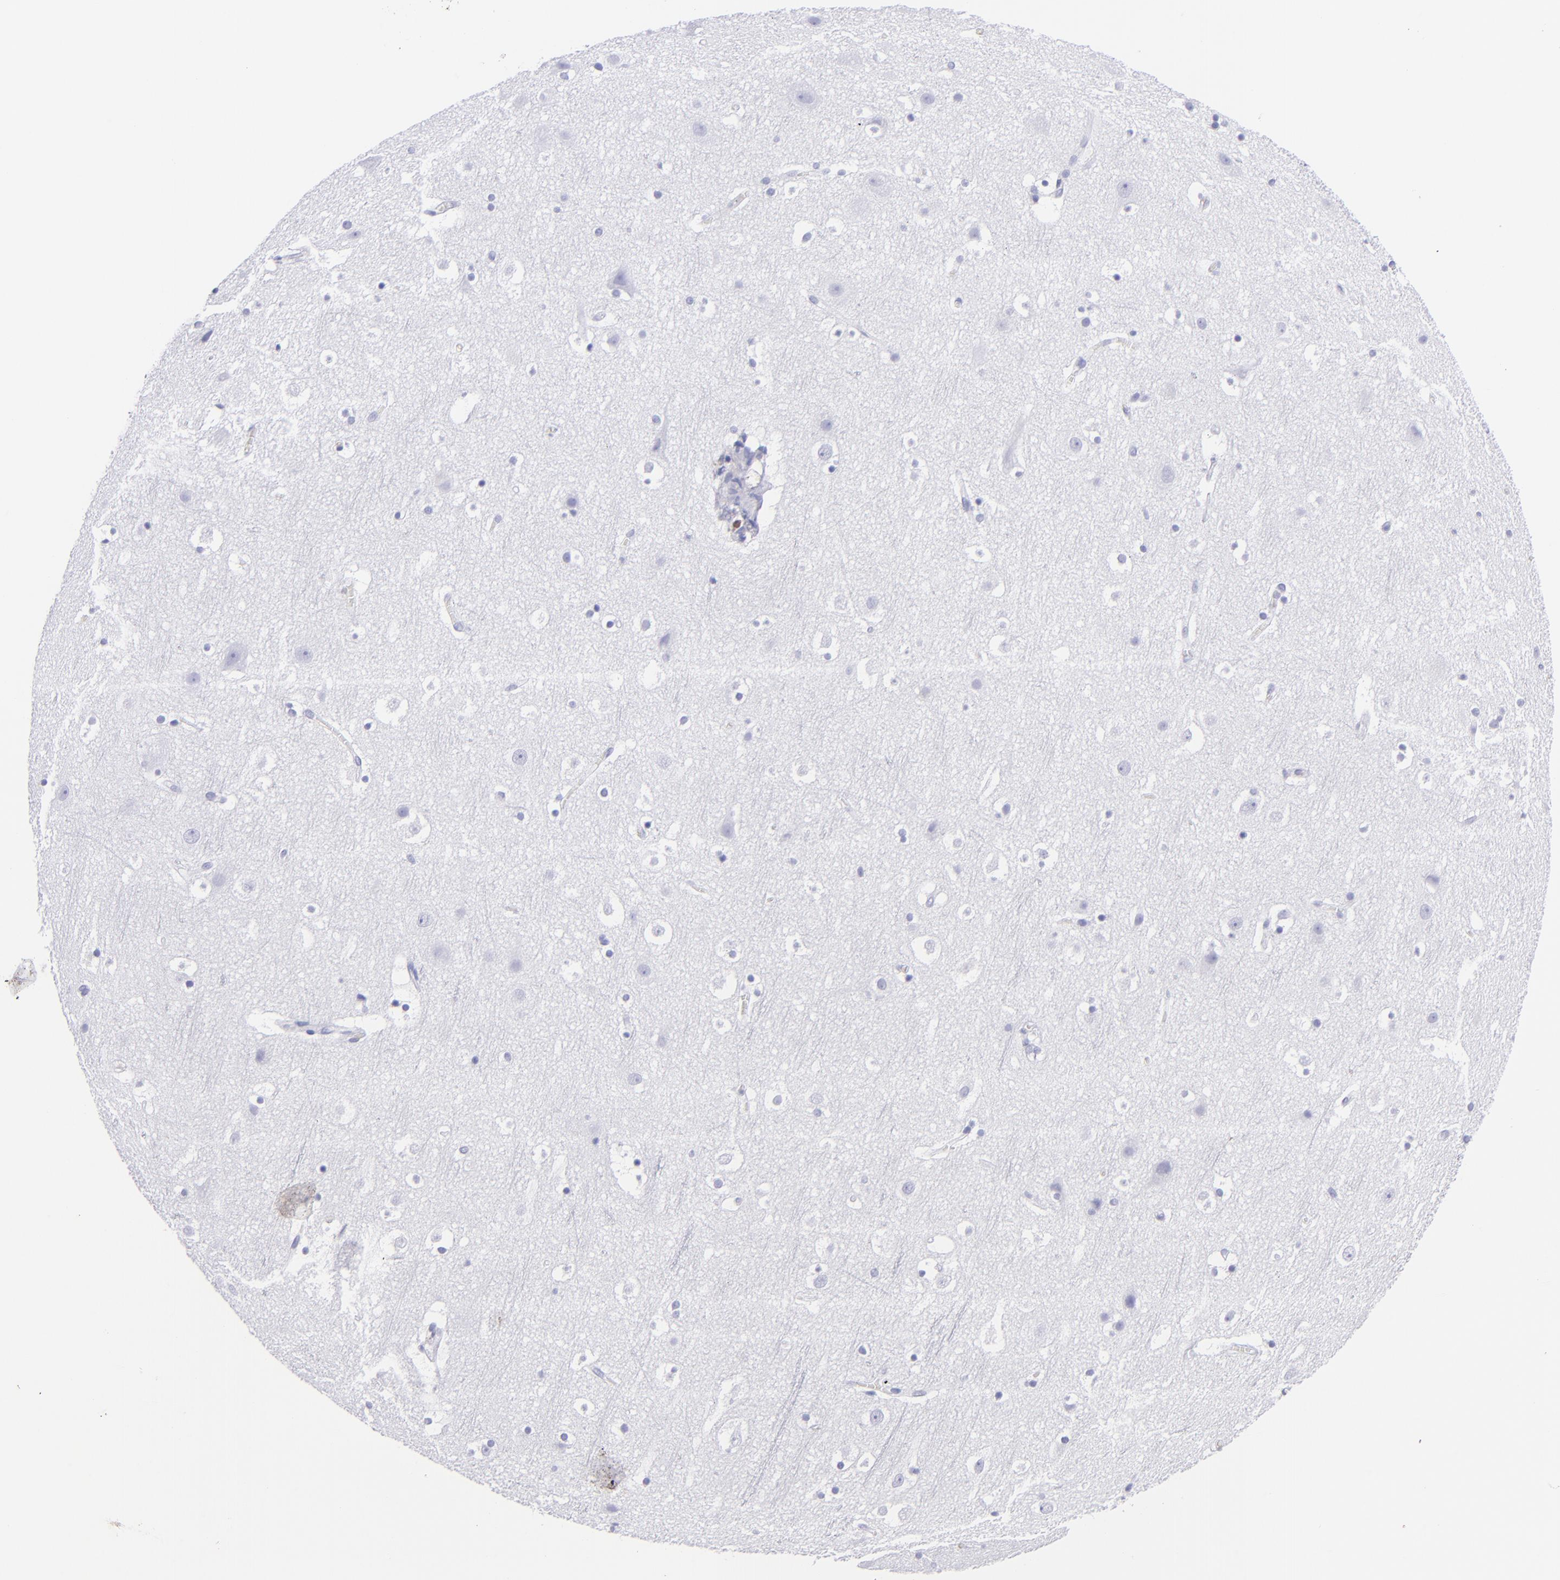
{"staining": {"intensity": "negative", "quantity": "none", "location": "none"}, "tissue": "cerebral cortex", "cell_type": "Endothelial cells", "image_type": "normal", "snomed": [{"axis": "morphology", "description": "Normal tissue, NOS"}, {"axis": "topography", "description": "Cerebral cortex"}], "caption": "An IHC image of unremarkable cerebral cortex is shown. There is no staining in endothelial cells of cerebral cortex.", "gene": "PIP", "patient": {"sex": "male", "age": 45}}